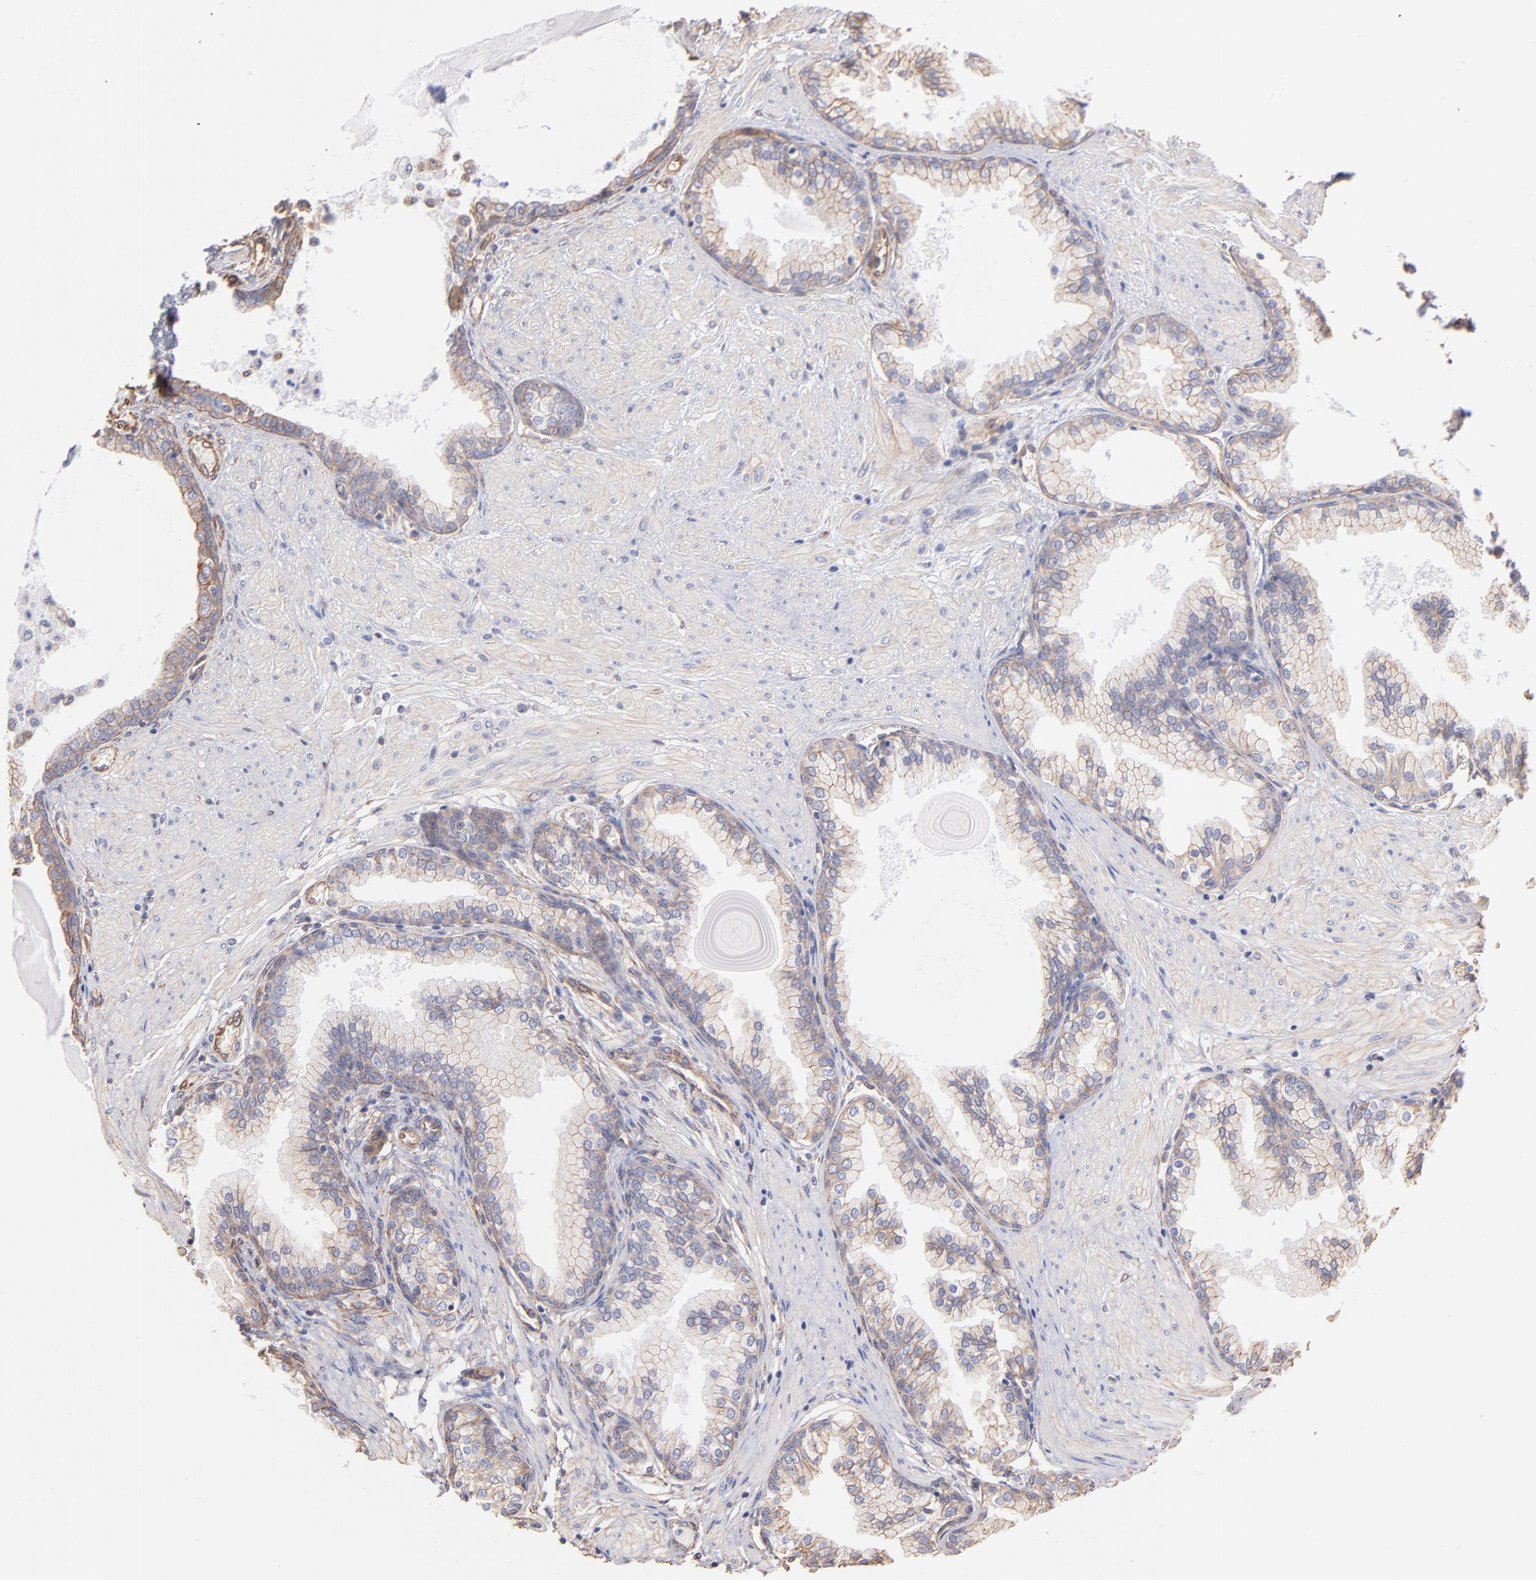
{"staining": {"intensity": "weak", "quantity": ">75%", "location": "cytoplasmic/membranous"}, "tissue": "prostate", "cell_type": "Glandular cells", "image_type": "normal", "snomed": [{"axis": "morphology", "description": "Normal tissue, NOS"}, {"axis": "topography", "description": "Prostate"}], "caption": "Immunohistochemistry (IHC) image of unremarkable prostate stained for a protein (brown), which demonstrates low levels of weak cytoplasmic/membranous expression in about >75% of glandular cells.", "gene": "PLEC", "patient": {"sex": "male", "age": 51}}